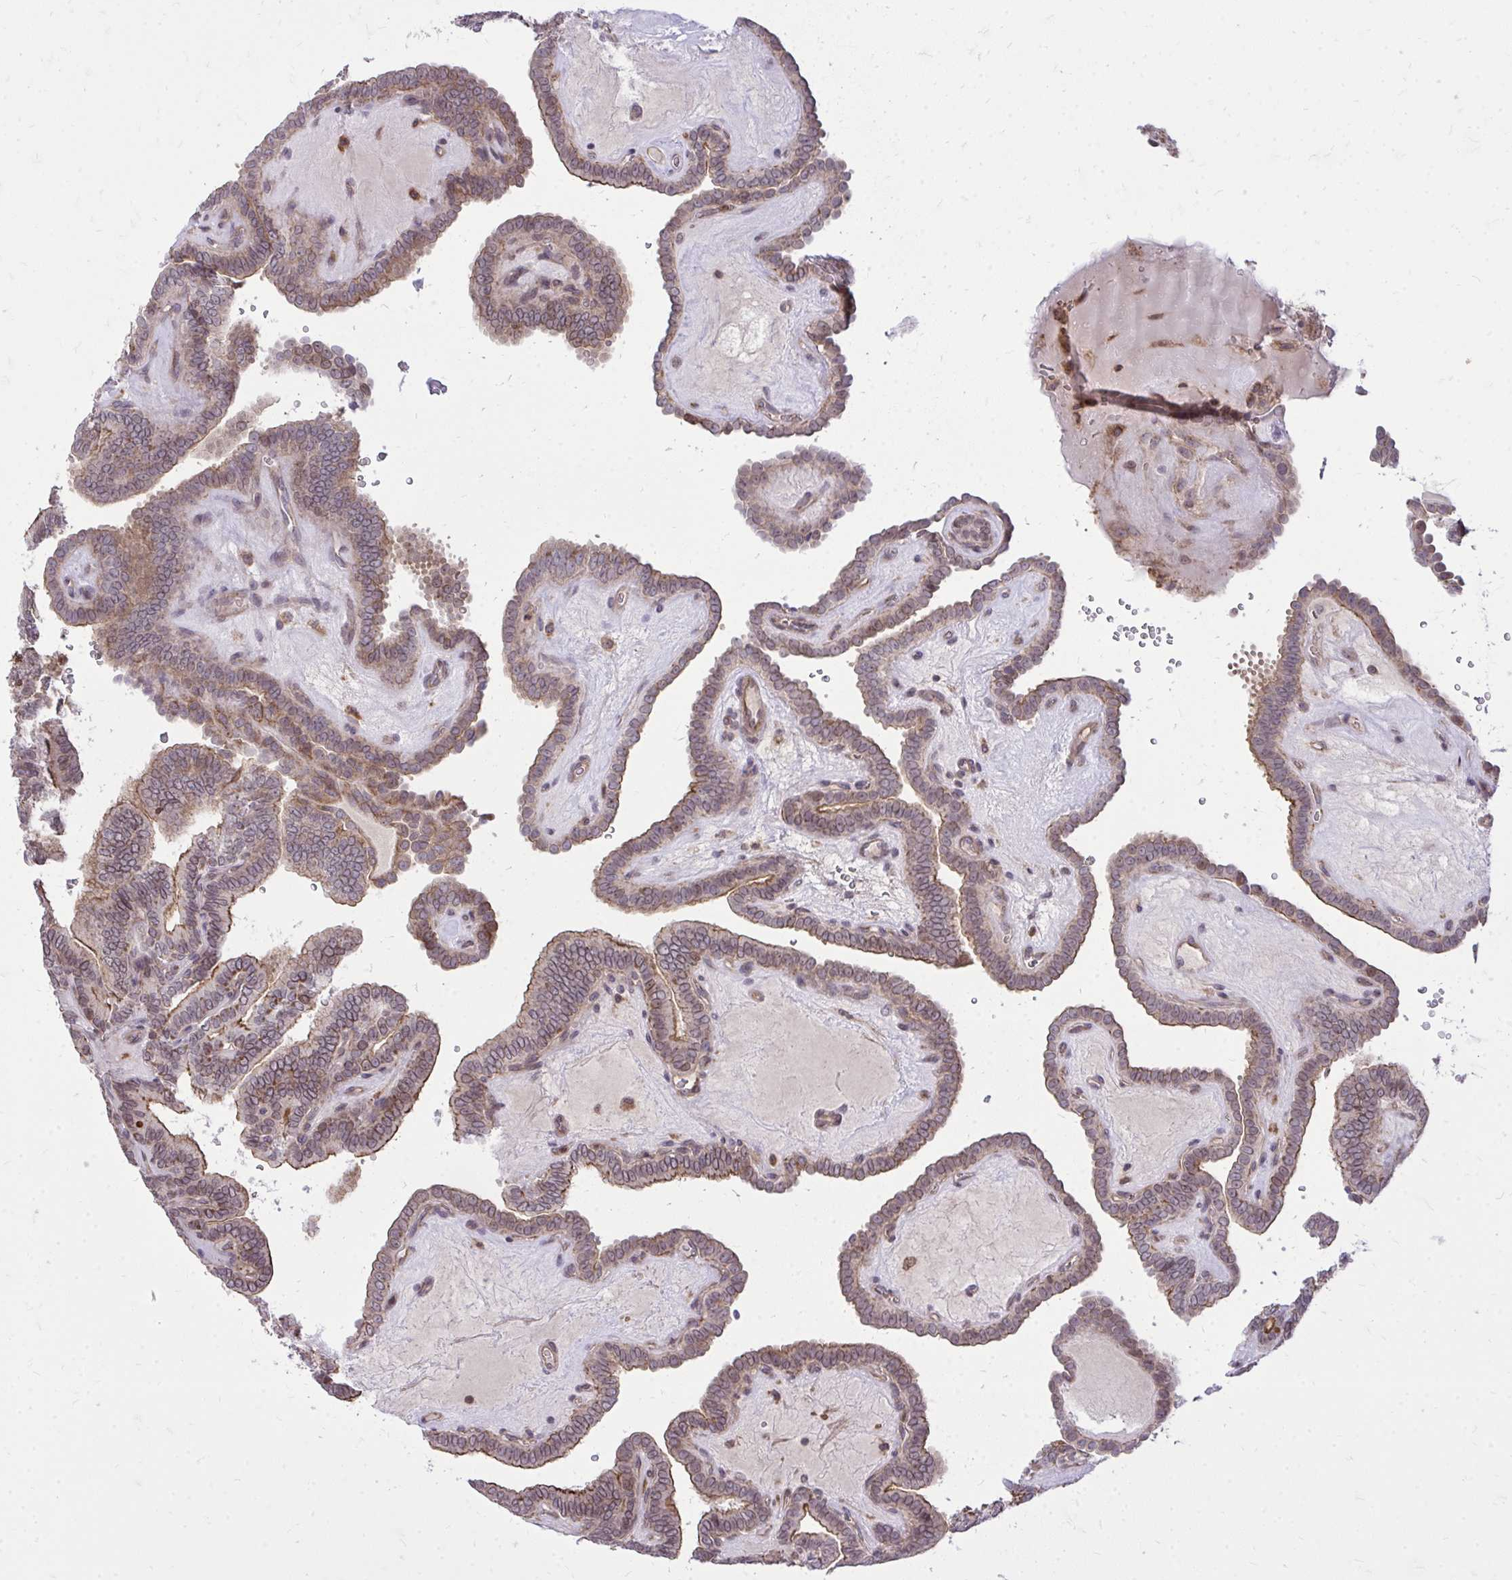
{"staining": {"intensity": "moderate", "quantity": "25%-75%", "location": "cytoplasmic/membranous,nuclear"}, "tissue": "thyroid cancer", "cell_type": "Tumor cells", "image_type": "cancer", "snomed": [{"axis": "morphology", "description": "Papillary adenocarcinoma, NOS"}, {"axis": "topography", "description": "Thyroid gland"}], "caption": "A brown stain shows moderate cytoplasmic/membranous and nuclear positivity of a protein in human thyroid cancer (papillary adenocarcinoma) tumor cells.", "gene": "SLC7A5", "patient": {"sex": "female", "age": 21}}